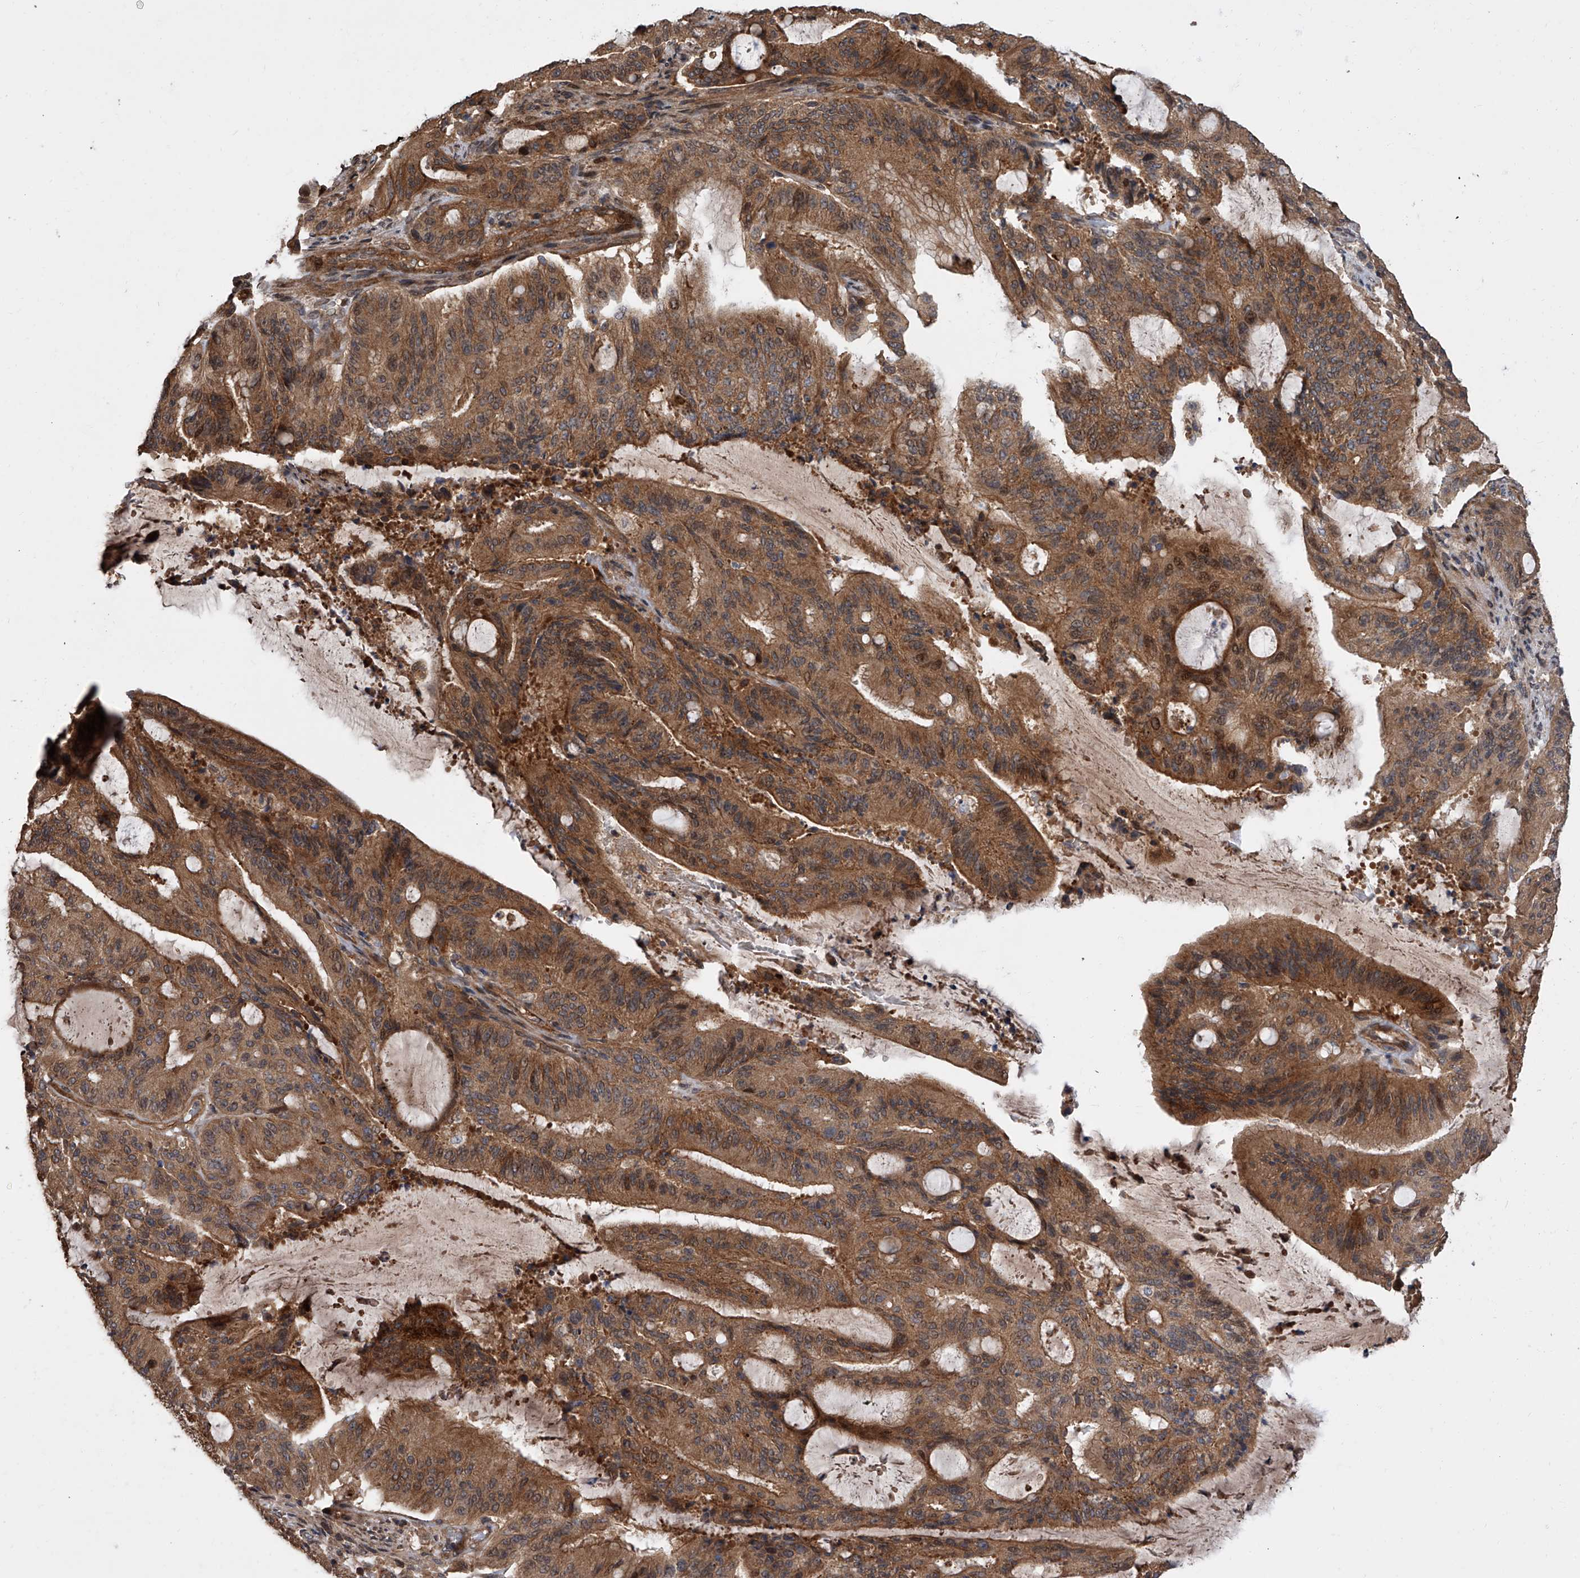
{"staining": {"intensity": "moderate", "quantity": ">75%", "location": "cytoplasmic/membranous,nuclear"}, "tissue": "liver cancer", "cell_type": "Tumor cells", "image_type": "cancer", "snomed": [{"axis": "morphology", "description": "Normal tissue, NOS"}, {"axis": "morphology", "description": "Cholangiocarcinoma"}, {"axis": "topography", "description": "Liver"}, {"axis": "topography", "description": "Peripheral nerve tissue"}], "caption": "This micrograph exhibits immunohistochemistry (IHC) staining of human liver cancer, with medium moderate cytoplasmic/membranous and nuclear positivity in approximately >75% of tumor cells.", "gene": "USP47", "patient": {"sex": "female", "age": 73}}